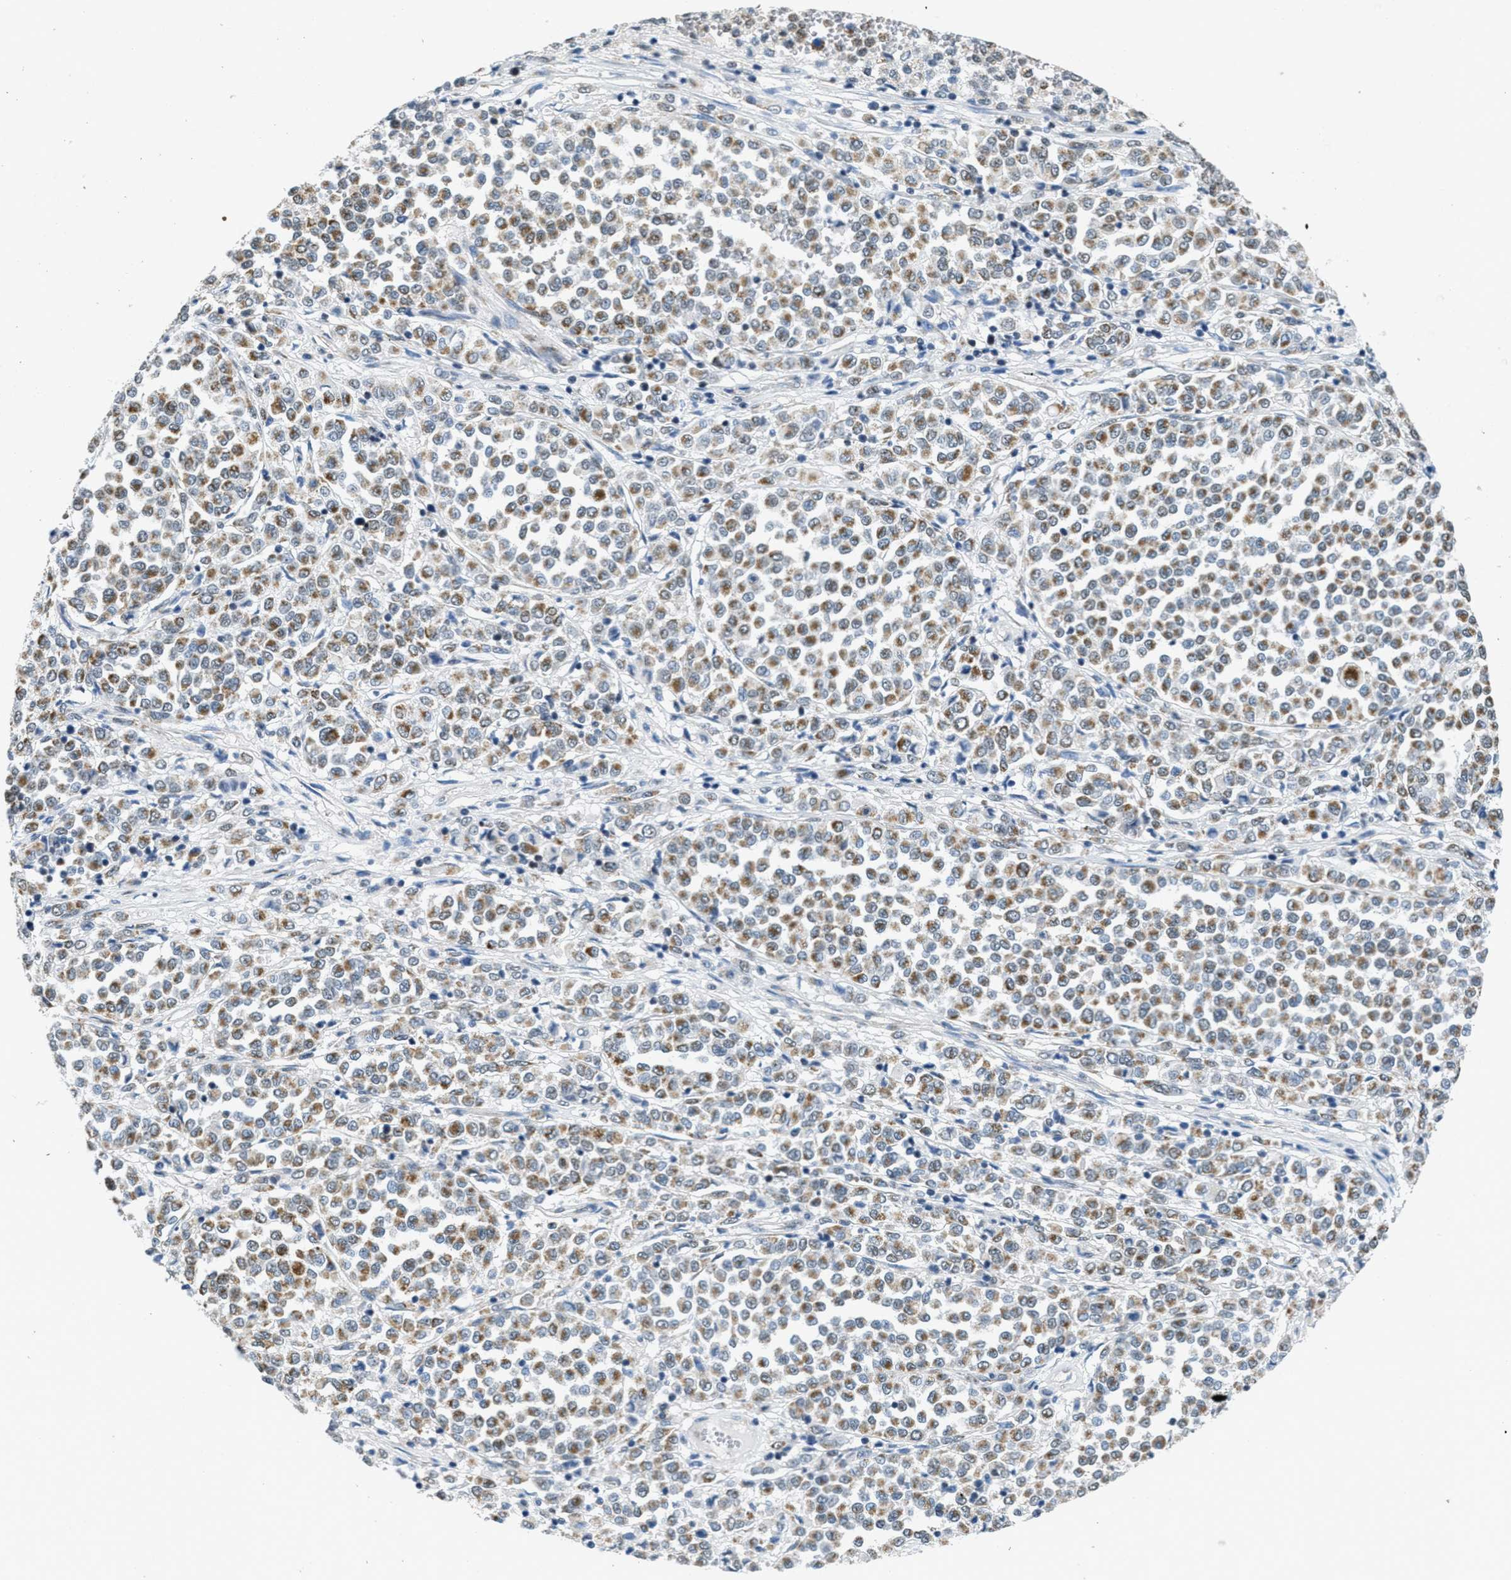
{"staining": {"intensity": "moderate", "quantity": ">75%", "location": "cytoplasmic/membranous"}, "tissue": "melanoma", "cell_type": "Tumor cells", "image_type": "cancer", "snomed": [{"axis": "morphology", "description": "Malignant melanoma, Metastatic site"}, {"axis": "topography", "description": "Pancreas"}], "caption": "The image demonstrates a brown stain indicating the presence of a protein in the cytoplasmic/membranous of tumor cells in malignant melanoma (metastatic site). The staining was performed using DAB (3,3'-diaminobenzidine) to visualize the protein expression in brown, while the nuclei were stained in blue with hematoxylin (Magnification: 20x).", "gene": "TOMM70", "patient": {"sex": "female", "age": 30}}